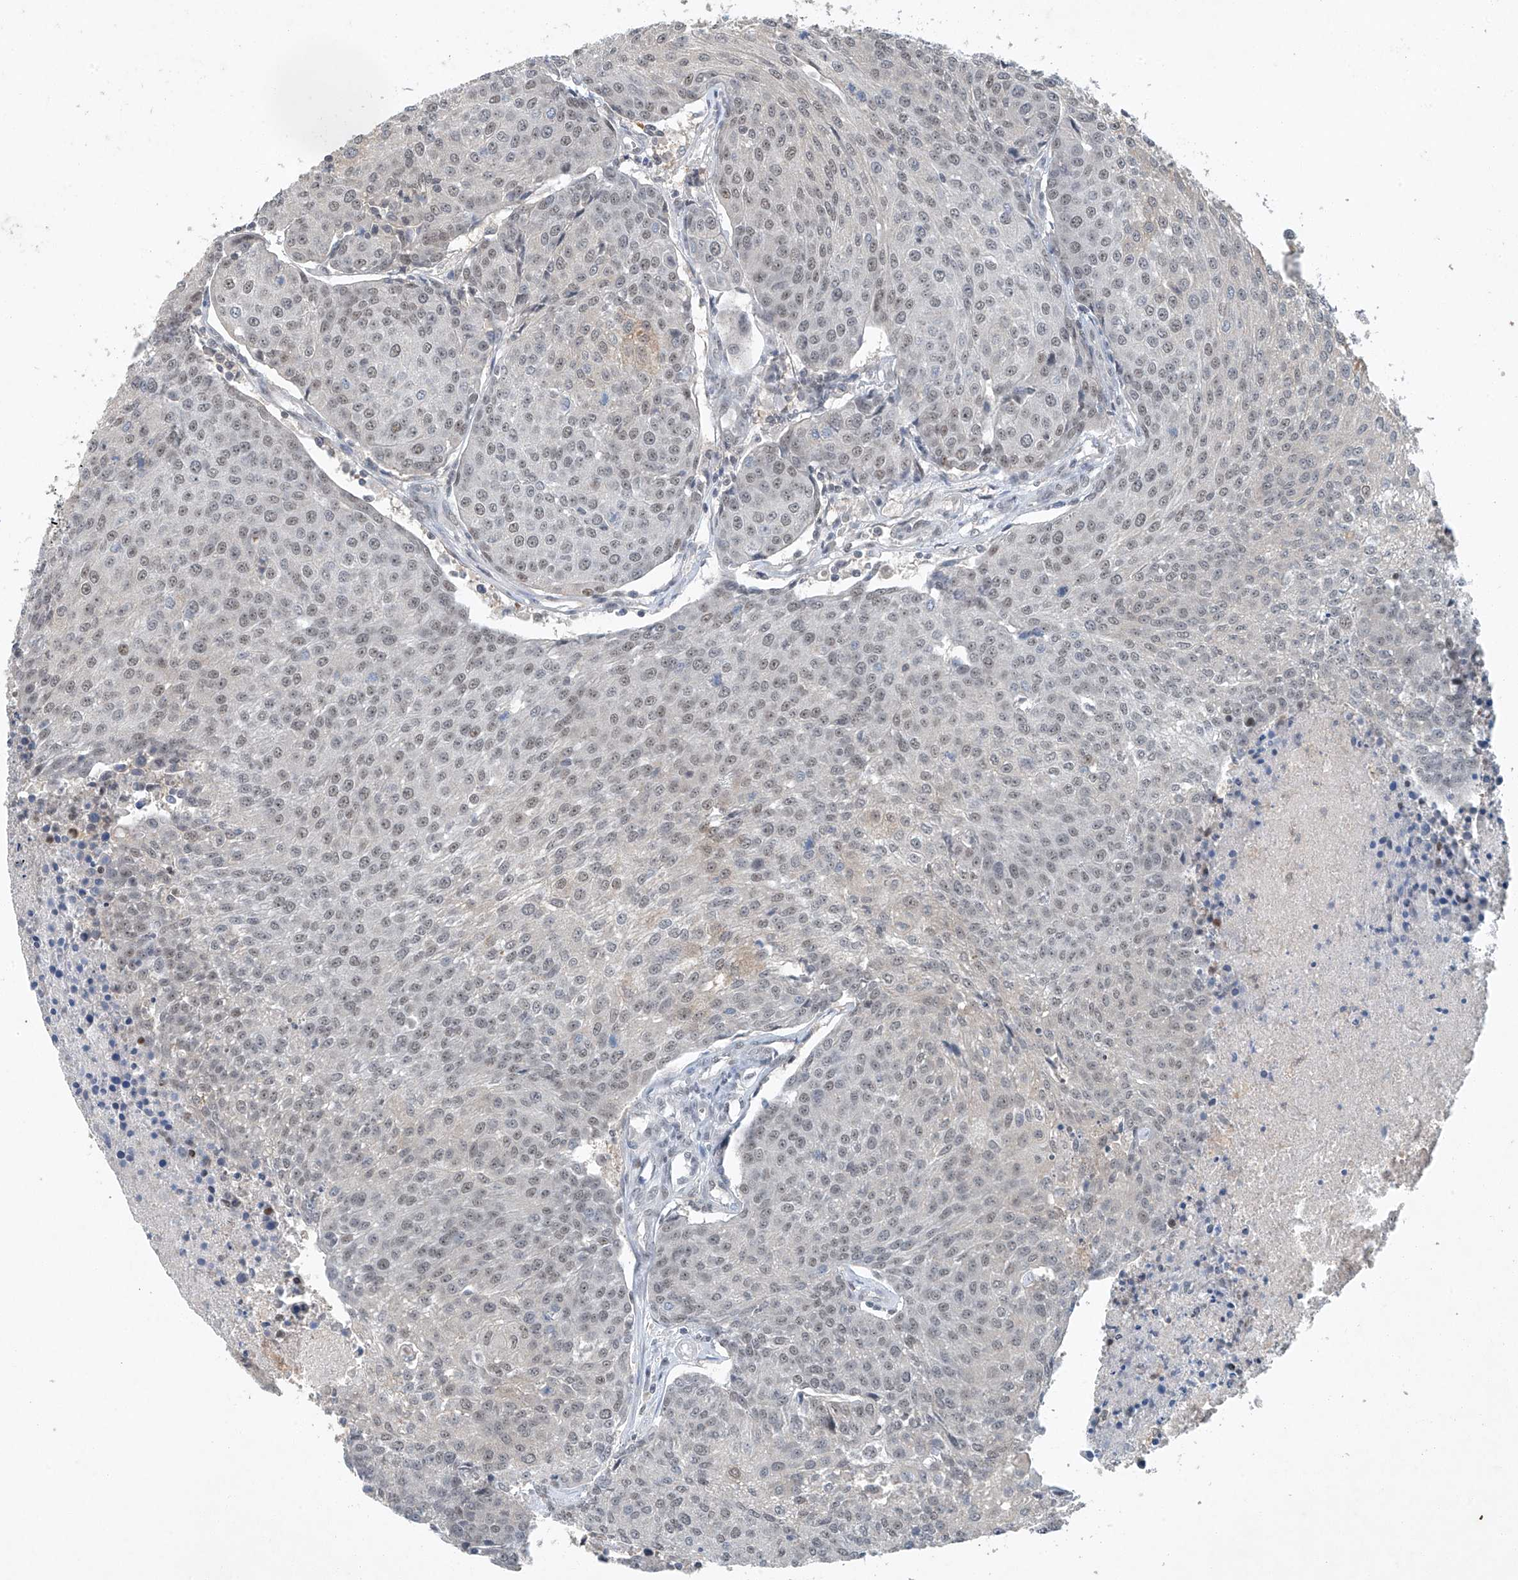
{"staining": {"intensity": "weak", "quantity": "<25%", "location": "nuclear"}, "tissue": "urothelial cancer", "cell_type": "Tumor cells", "image_type": "cancer", "snomed": [{"axis": "morphology", "description": "Urothelial carcinoma, High grade"}, {"axis": "topography", "description": "Urinary bladder"}], "caption": "Image shows no protein positivity in tumor cells of high-grade urothelial carcinoma tissue.", "gene": "TAF8", "patient": {"sex": "female", "age": 85}}